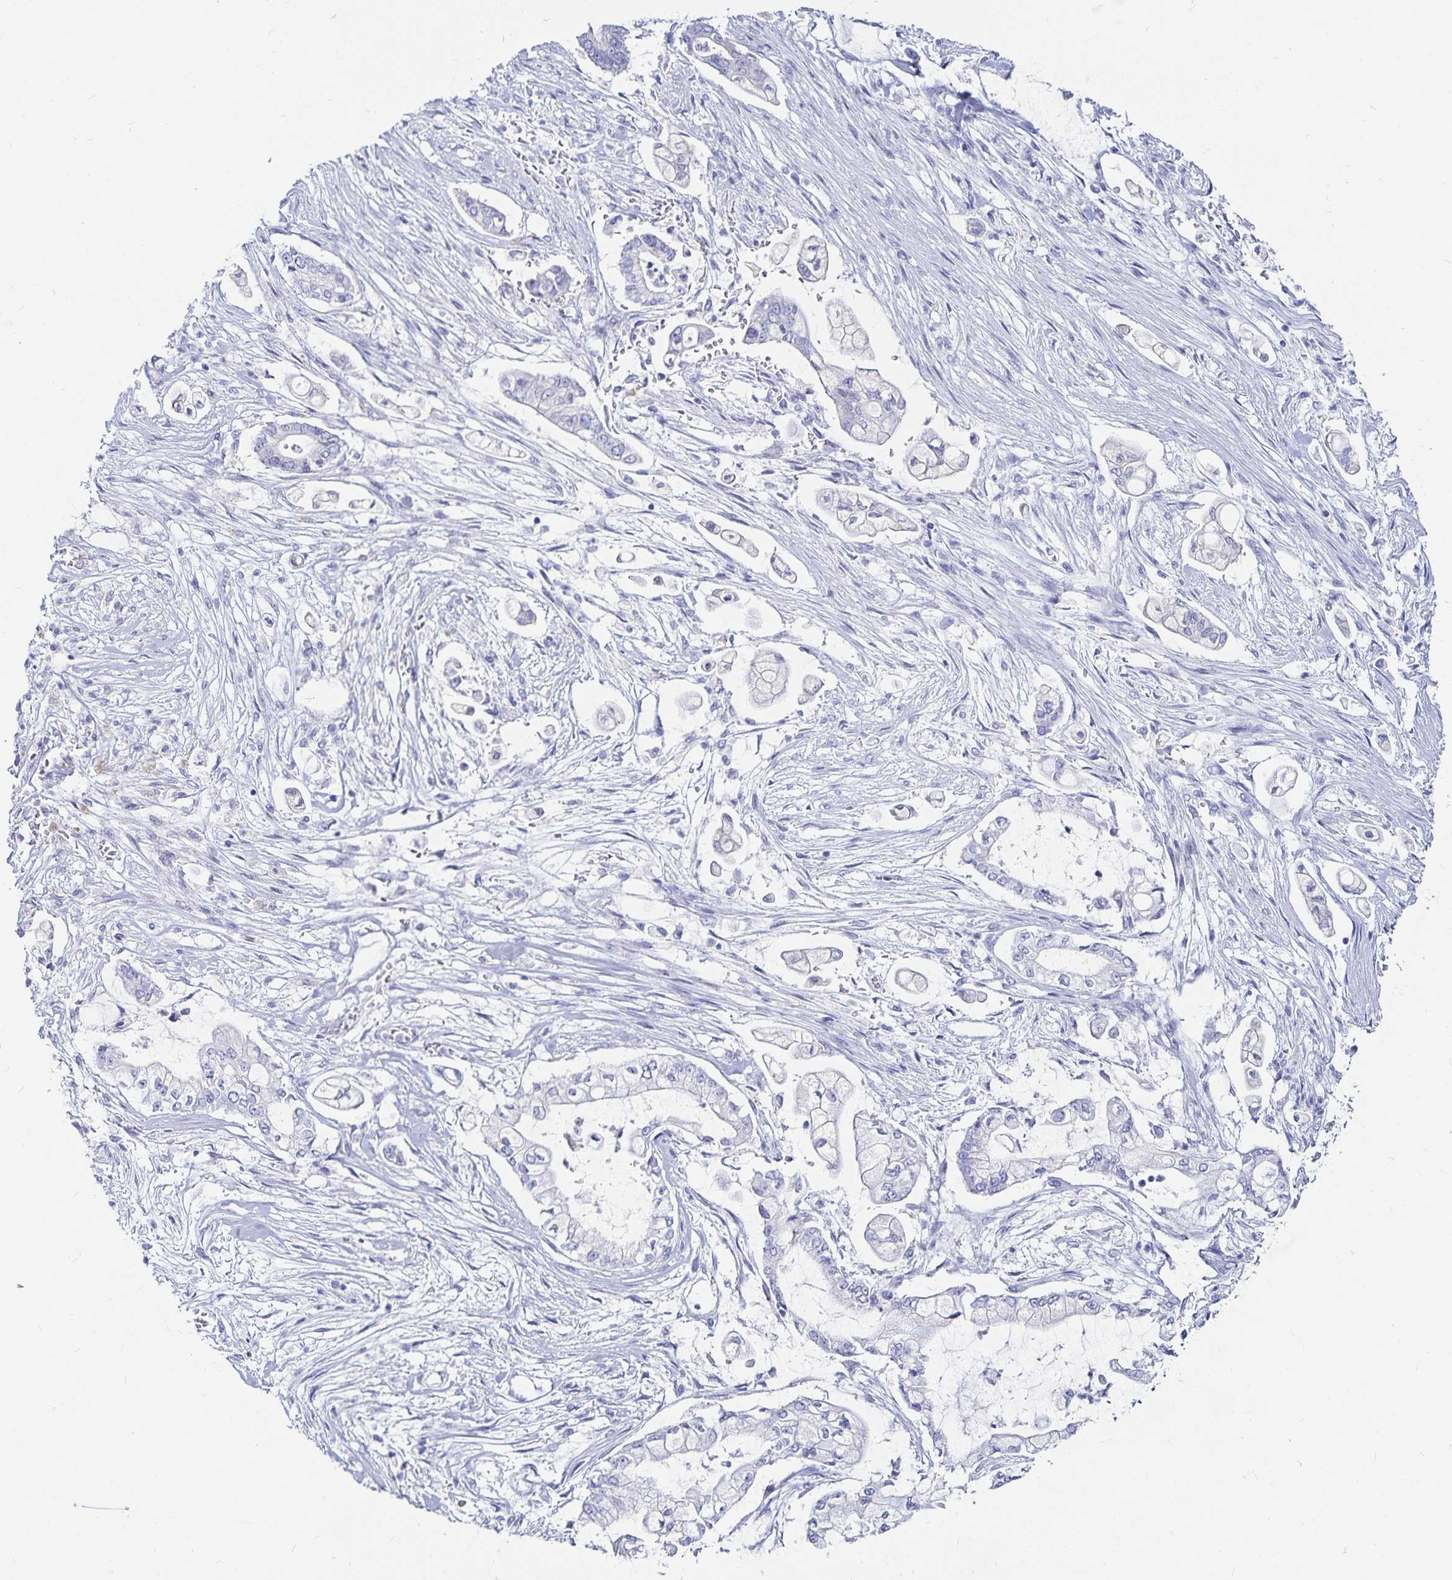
{"staining": {"intensity": "negative", "quantity": "none", "location": "none"}, "tissue": "pancreatic cancer", "cell_type": "Tumor cells", "image_type": "cancer", "snomed": [{"axis": "morphology", "description": "Adenocarcinoma, NOS"}, {"axis": "topography", "description": "Pancreas"}], "caption": "The immunohistochemistry image has no significant expression in tumor cells of pancreatic cancer tissue. Brightfield microscopy of immunohistochemistry stained with DAB (3,3'-diaminobenzidine) (brown) and hematoxylin (blue), captured at high magnification.", "gene": "TNIP1", "patient": {"sex": "female", "age": 69}}